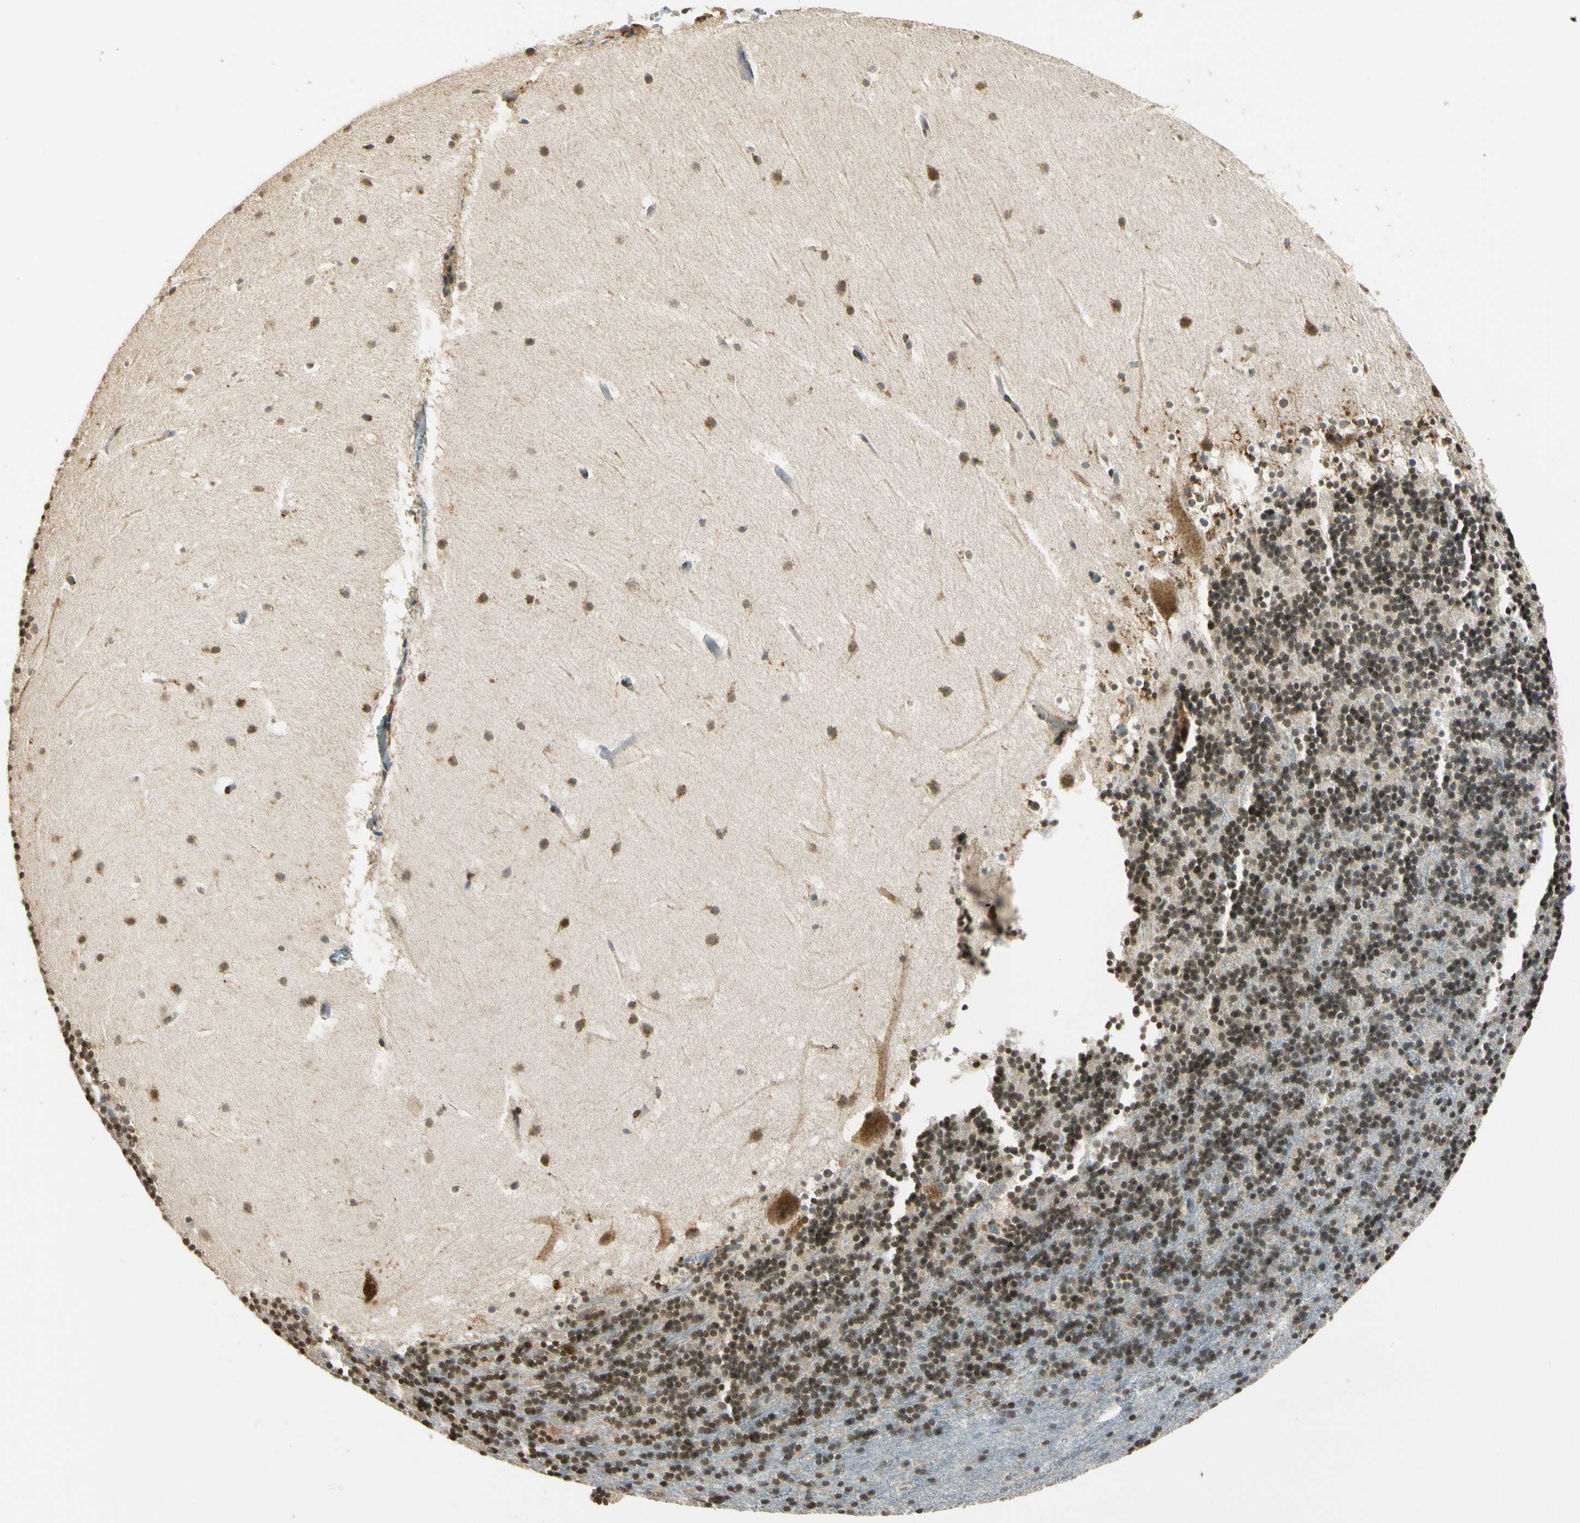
{"staining": {"intensity": "weak", "quantity": "<25%", "location": "cytoplasmic/membranous"}, "tissue": "cerebellum", "cell_type": "Cells in granular layer", "image_type": "normal", "snomed": [{"axis": "morphology", "description": "Normal tissue, NOS"}, {"axis": "topography", "description": "Cerebellum"}], "caption": "This photomicrograph is of benign cerebellum stained with IHC to label a protein in brown with the nuclei are counter-stained blue. There is no positivity in cells in granular layer. Nuclei are stained in blue.", "gene": "LAMTOR1", "patient": {"sex": "male", "age": 45}}